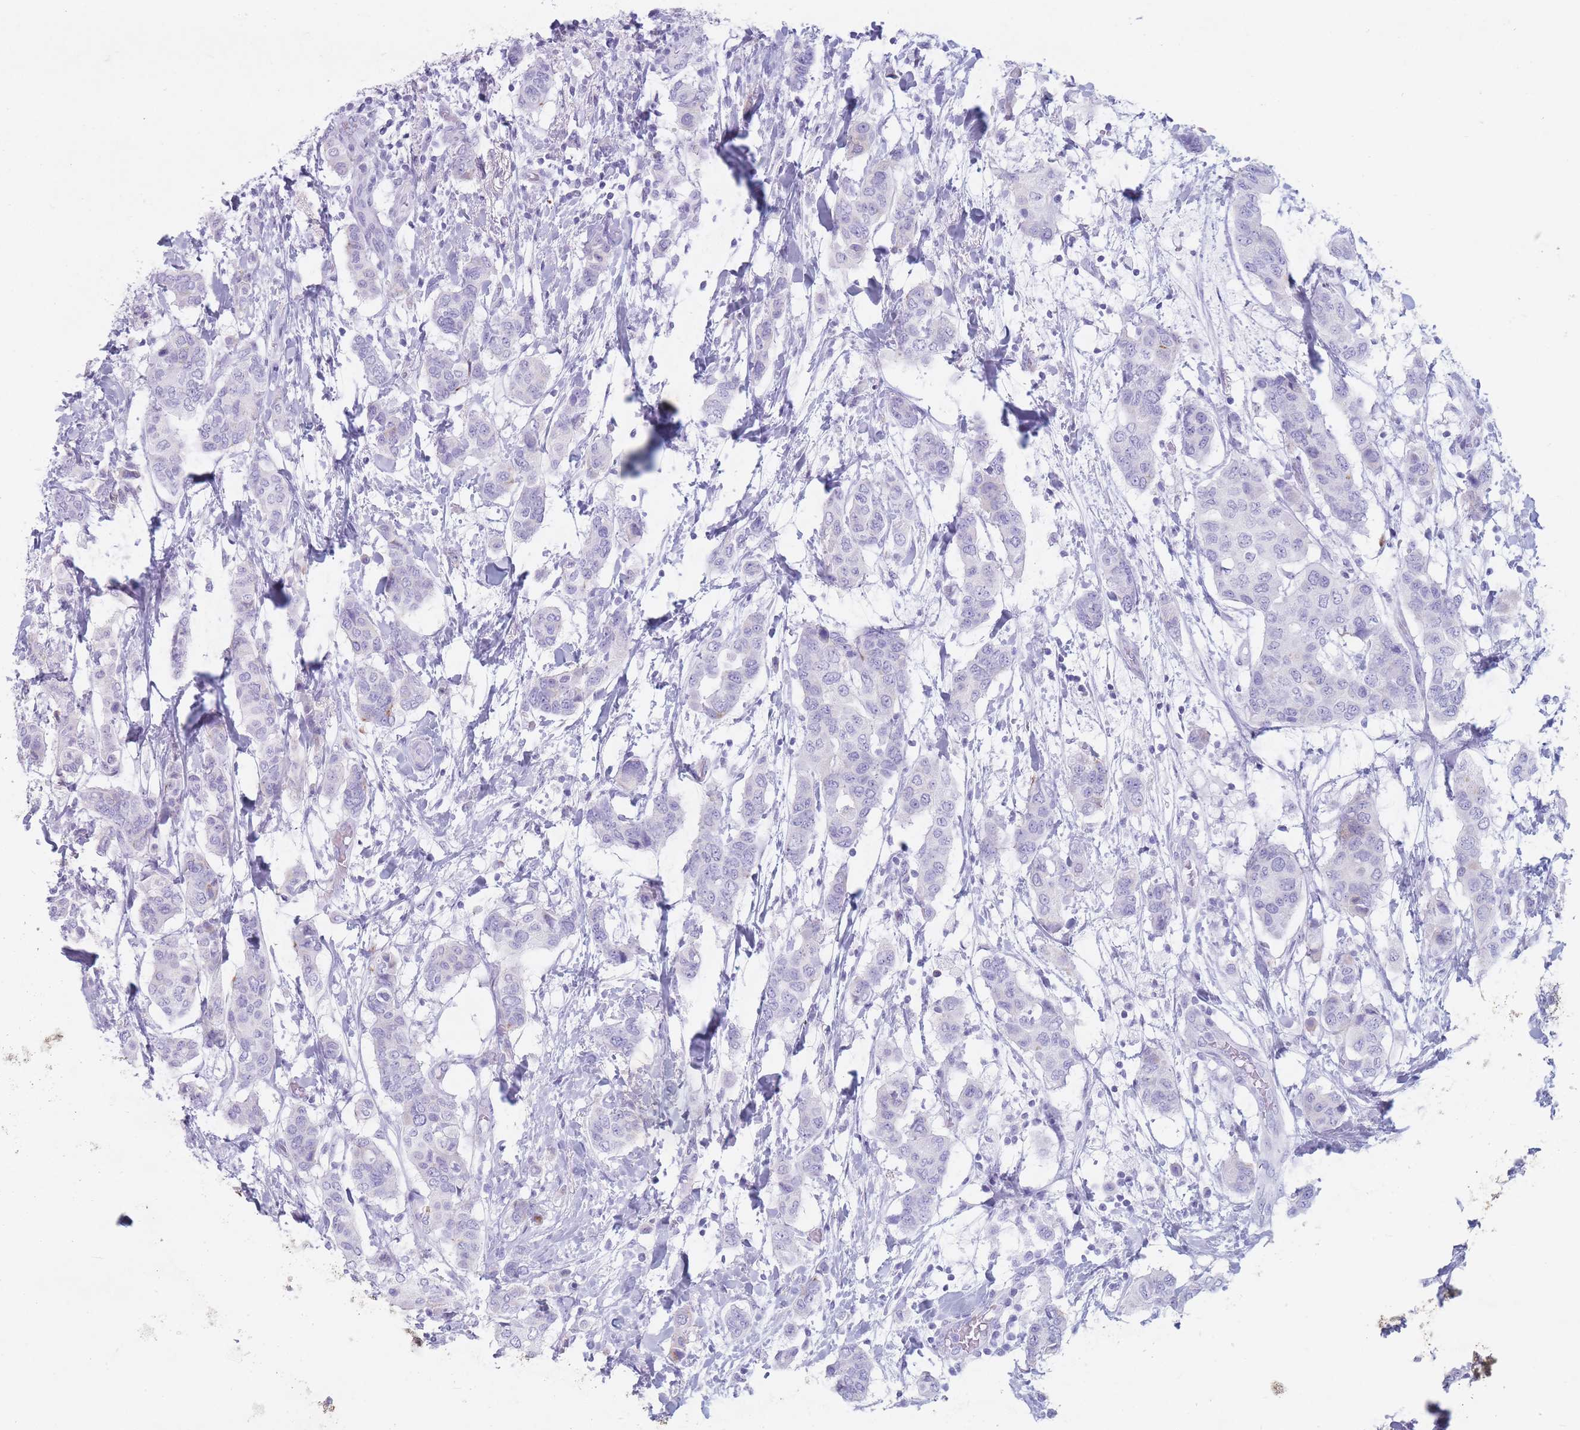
{"staining": {"intensity": "negative", "quantity": "none", "location": "none"}, "tissue": "breast cancer", "cell_type": "Tumor cells", "image_type": "cancer", "snomed": [{"axis": "morphology", "description": "Lobular carcinoma"}, {"axis": "topography", "description": "Breast"}], "caption": "Breast cancer (lobular carcinoma) was stained to show a protein in brown. There is no significant staining in tumor cells.", "gene": "ST3GAL5", "patient": {"sex": "female", "age": 51}}